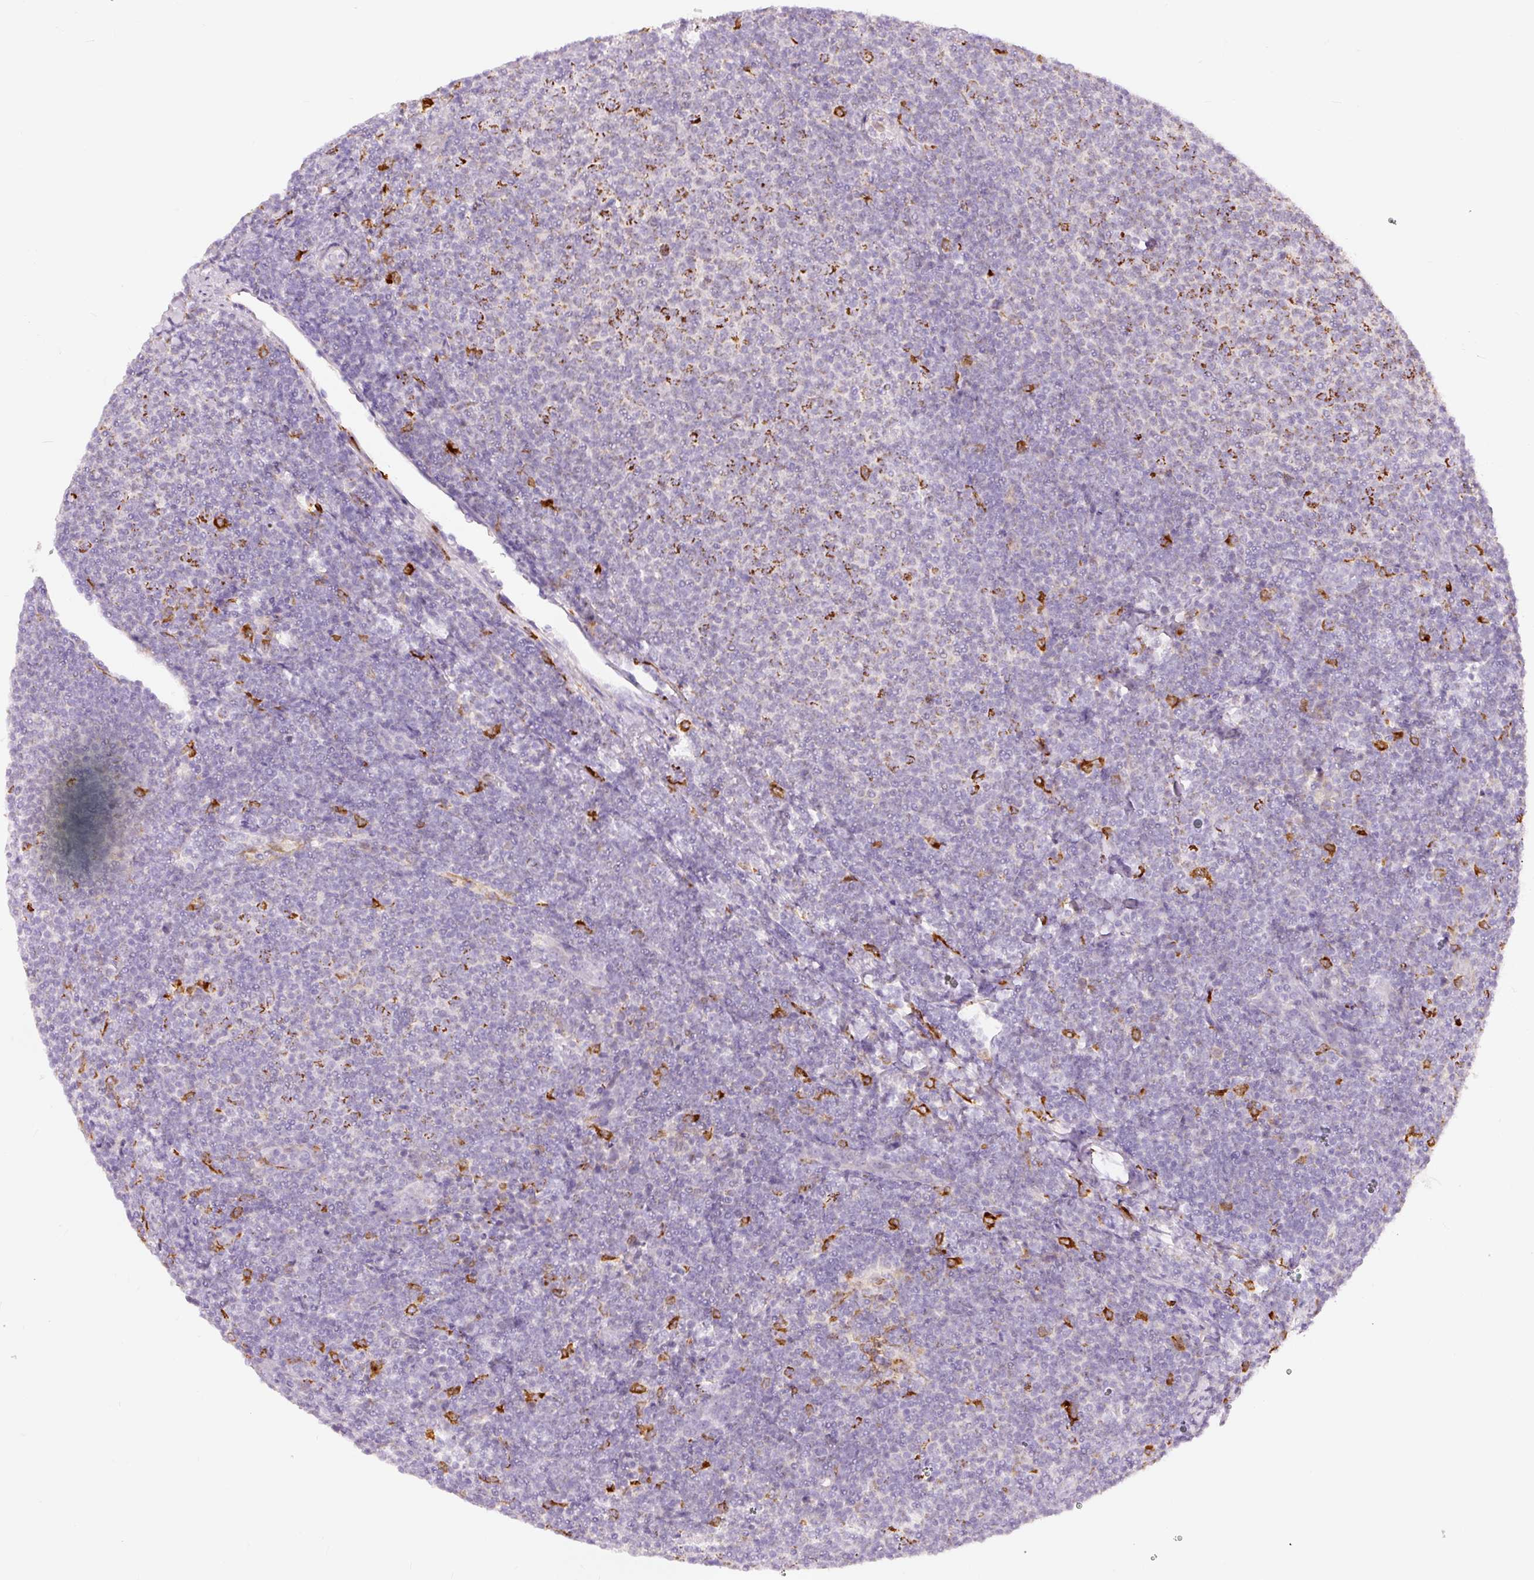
{"staining": {"intensity": "negative", "quantity": "none", "location": "none"}, "tissue": "lymphoma", "cell_type": "Tumor cells", "image_type": "cancer", "snomed": [{"axis": "morphology", "description": "Malignant lymphoma, non-Hodgkin's type, Low grade"}, {"axis": "topography", "description": "Lymph node"}], "caption": "IHC micrograph of neoplastic tissue: human malignant lymphoma, non-Hodgkin's type (low-grade) stained with DAB shows no significant protein staining in tumor cells. Brightfield microscopy of immunohistochemistry stained with DAB (3,3'-diaminobenzidine) (brown) and hematoxylin (blue), captured at high magnification.", "gene": "MTHFD2", "patient": {"sex": "male", "age": 66}}